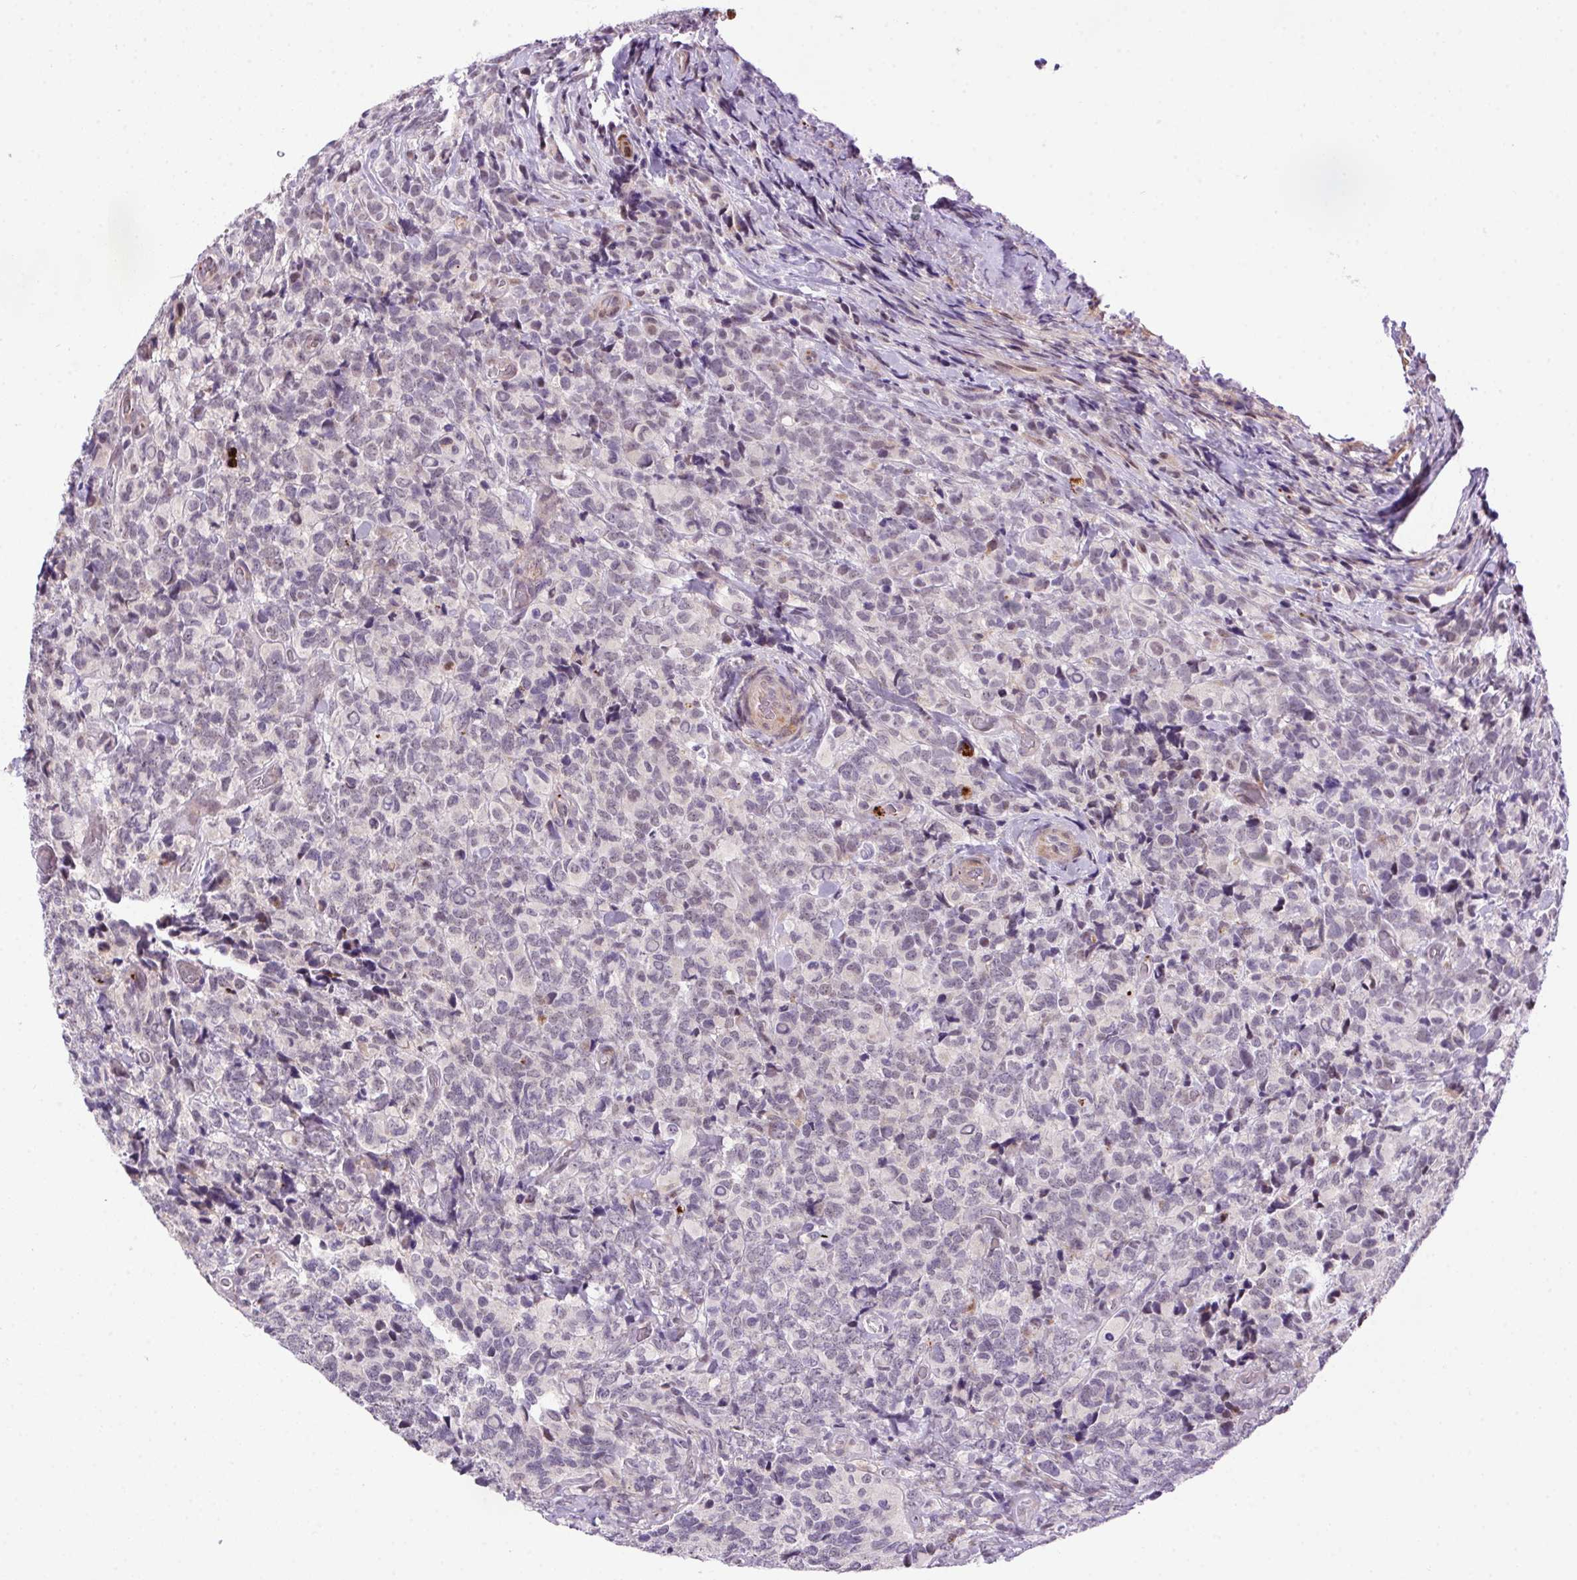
{"staining": {"intensity": "negative", "quantity": "none", "location": "none"}, "tissue": "glioma", "cell_type": "Tumor cells", "image_type": "cancer", "snomed": [{"axis": "morphology", "description": "Glioma, malignant, High grade"}, {"axis": "topography", "description": "Brain"}], "caption": "High magnification brightfield microscopy of malignant glioma (high-grade) stained with DAB (3,3'-diaminobenzidine) (brown) and counterstained with hematoxylin (blue): tumor cells show no significant staining. Nuclei are stained in blue.", "gene": "LRRTM1", "patient": {"sex": "male", "age": 39}}